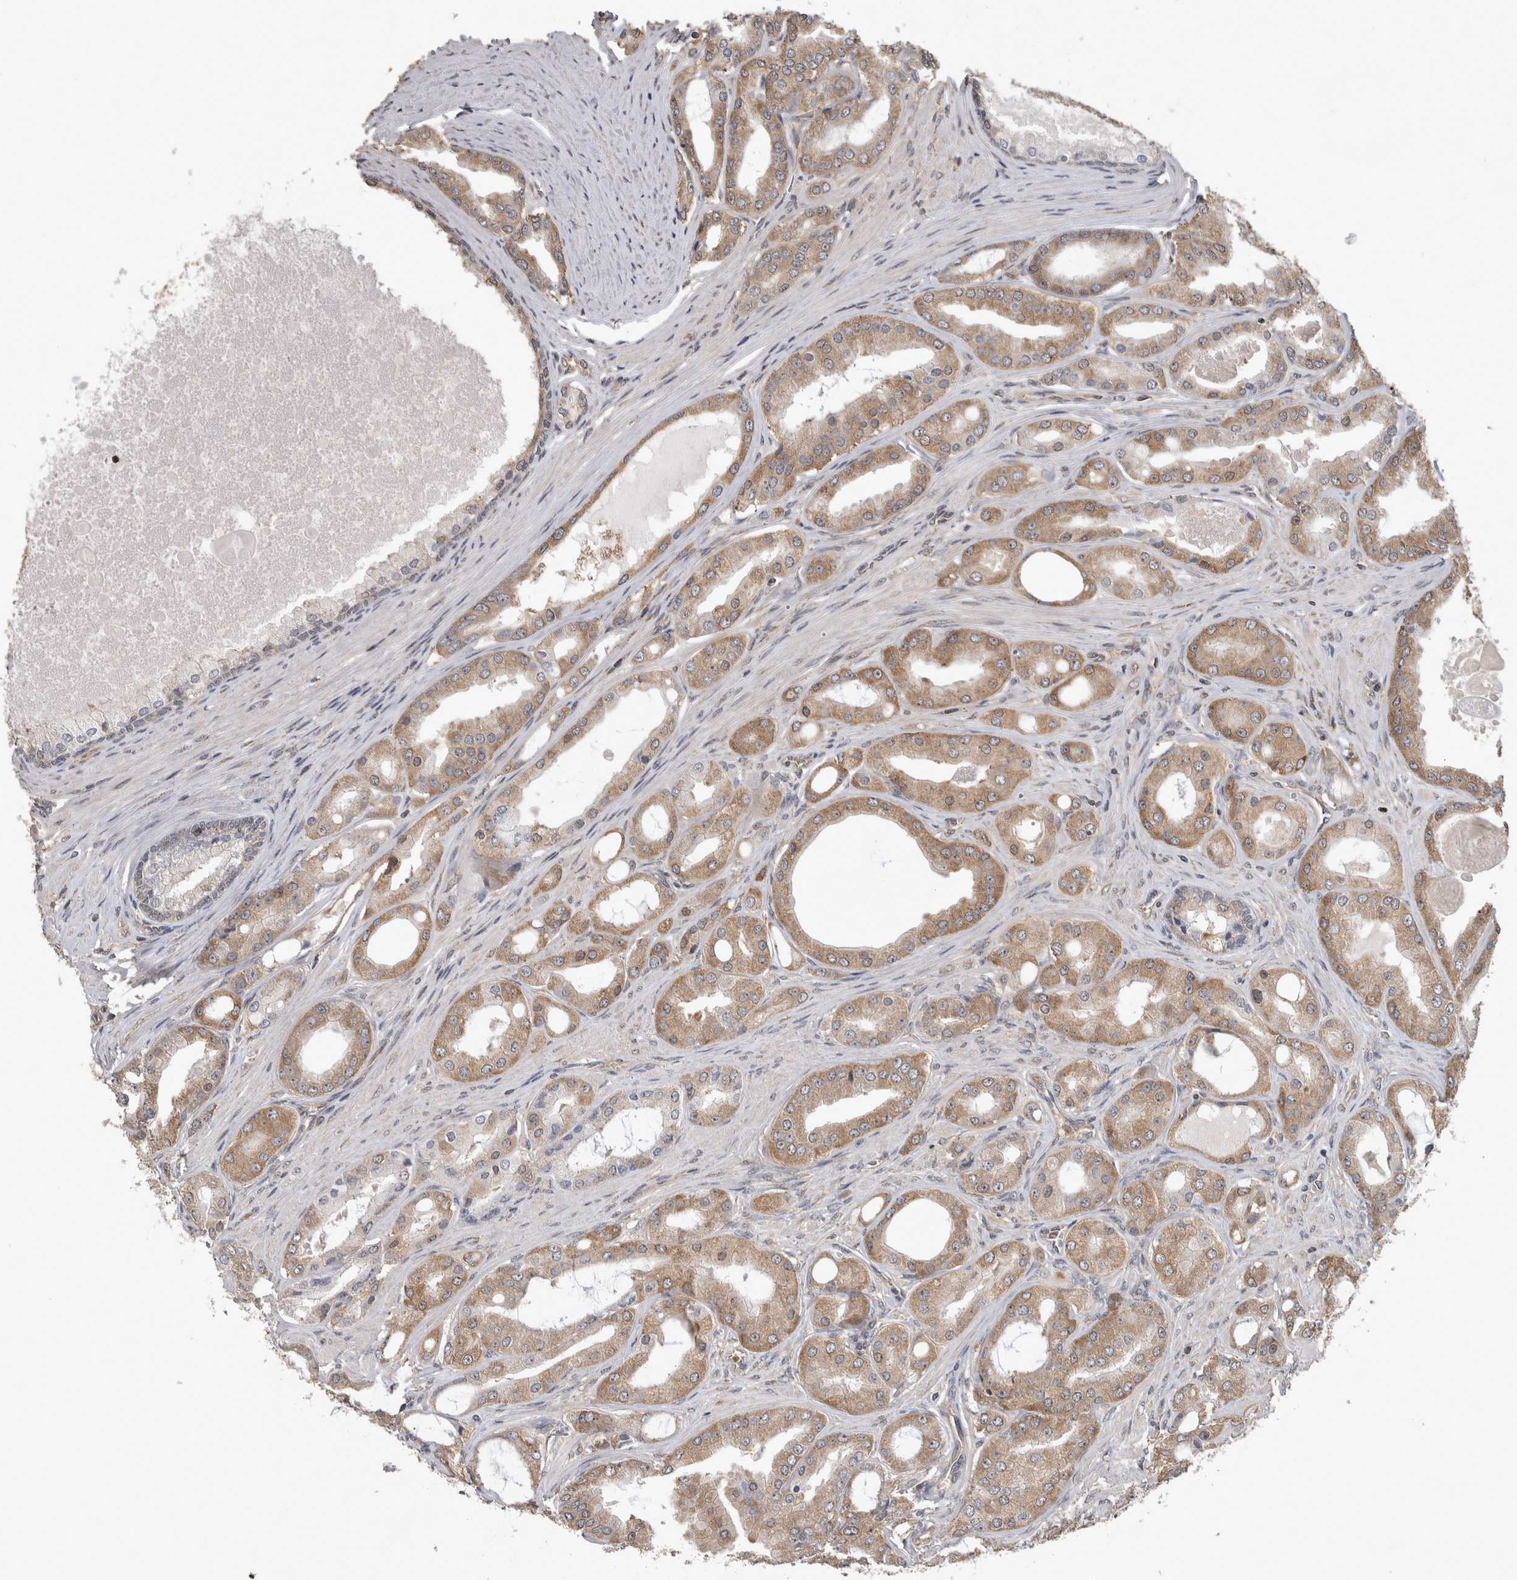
{"staining": {"intensity": "moderate", "quantity": ">75%", "location": "cytoplasmic/membranous"}, "tissue": "prostate cancer", "cell_type": "Tumor cells", "image_type": "cancer", "snomed": [{"axis": "morphology", "description": "Adenocarcinoma, High grade"}, {"axis": "topography", "description": "Prostate"}], "caption": "This image exhibits immunohistochemistry (IHC) staining of human prostate cancer (adenocarcinoma (high-grade)), with medium moderate cytoplasmic/membranous staining in approximately >75% of tumor cells.", "gene": "ATXN2", "patient": {"sex": "male", "age": 60}}